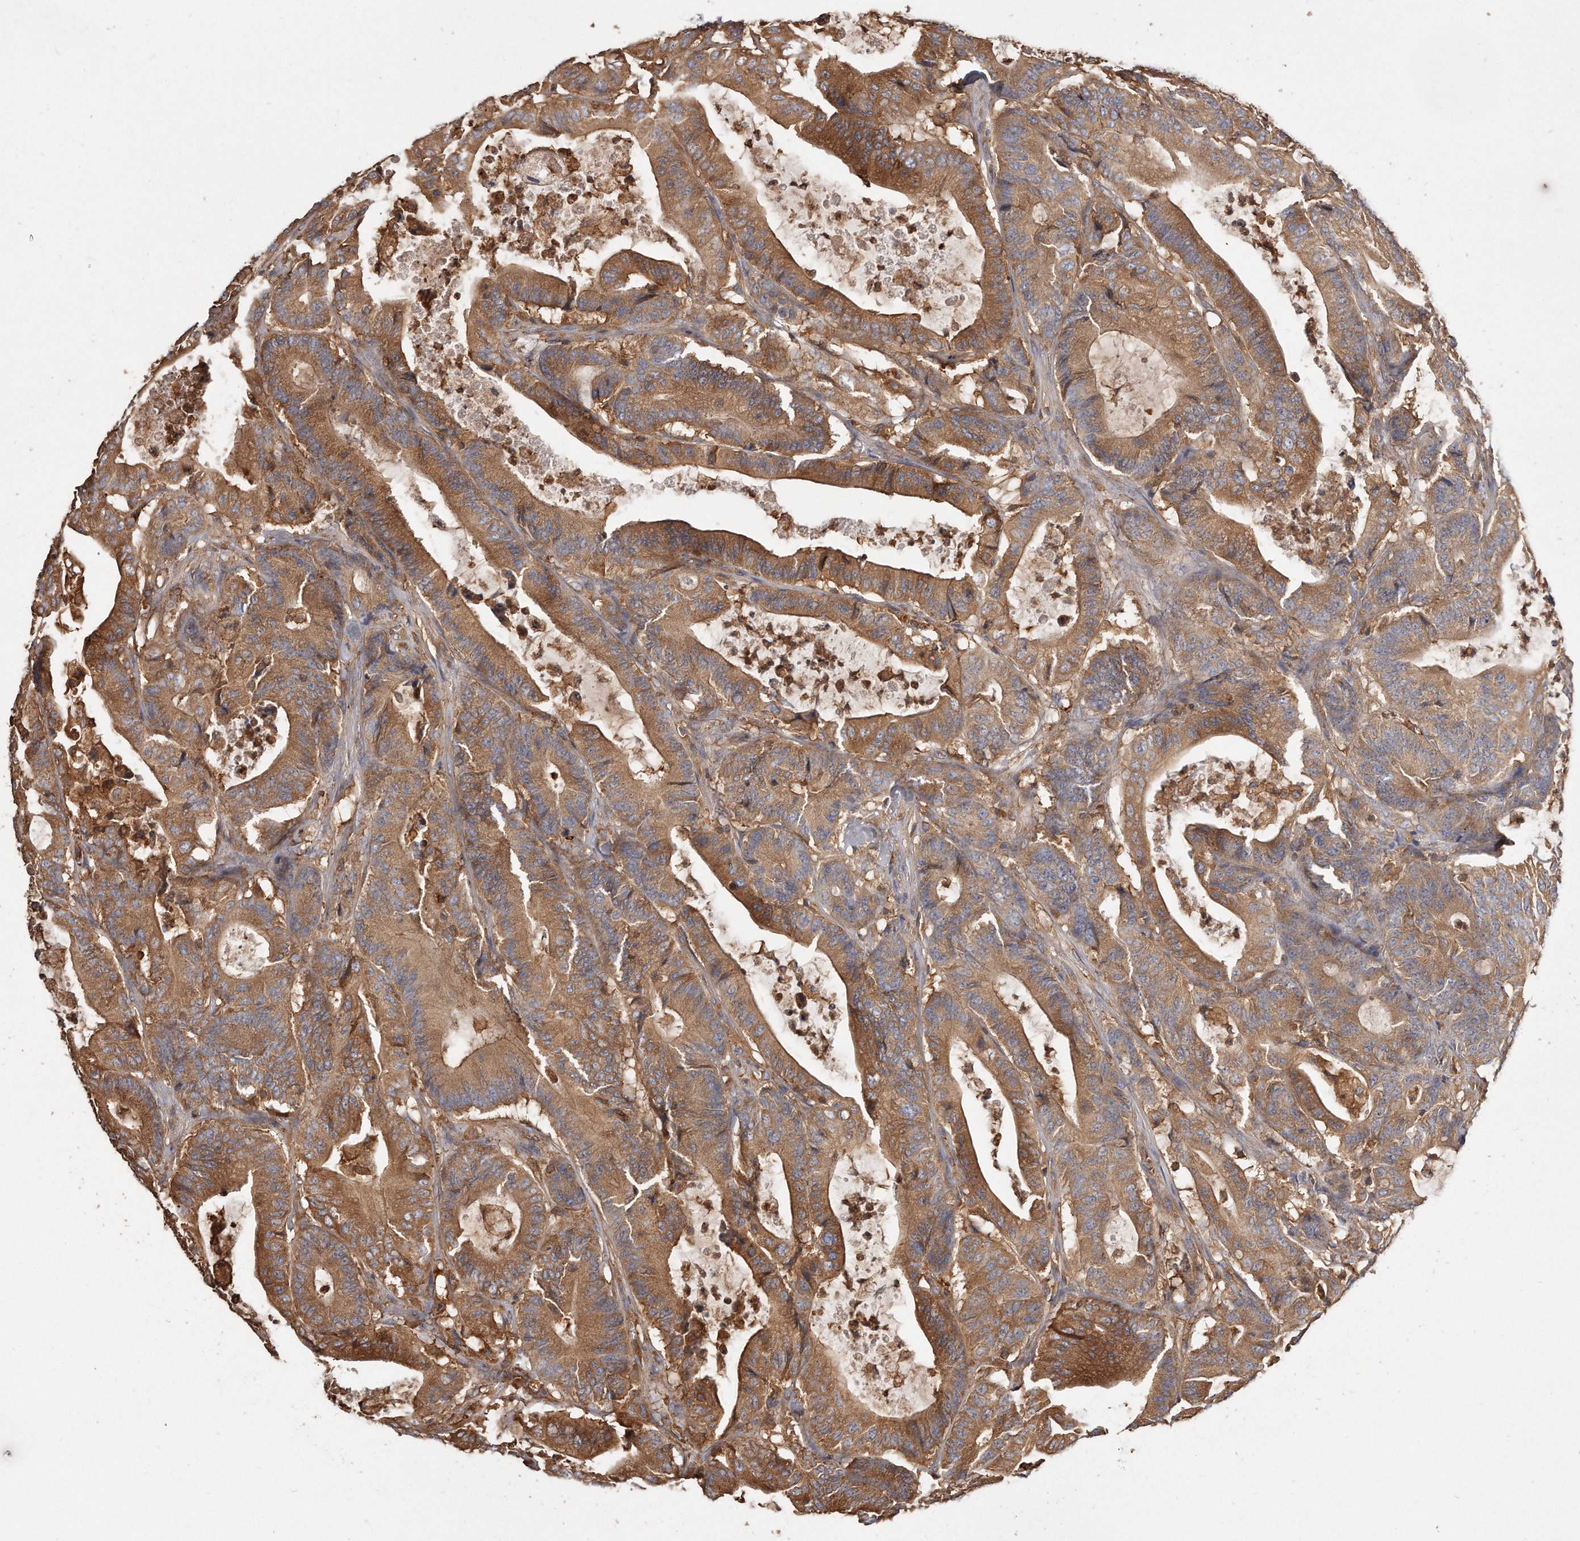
{"staining": {"intensity": "strong", "quantity": ">75%", "location": "cytoplasmic/membranous"}, "tissue": "colorectal cancer", "cell_type": "Tumor cells", "image_type": "cancer", "snomed": [{"axis": "morphology", "description": "Adenocarcinoma, NOS"}, {"axis": "topography", "description": "Colon"}], "caption": "Immunohistochemical staining of human colorectal cancer (adenocarcinoma) exhibits high levels of strong cytoplasmic/membranous positivity in about >75% of tumor cells.", "gene": "CAP1", "patient": {"sex": "female", "age": 84}}